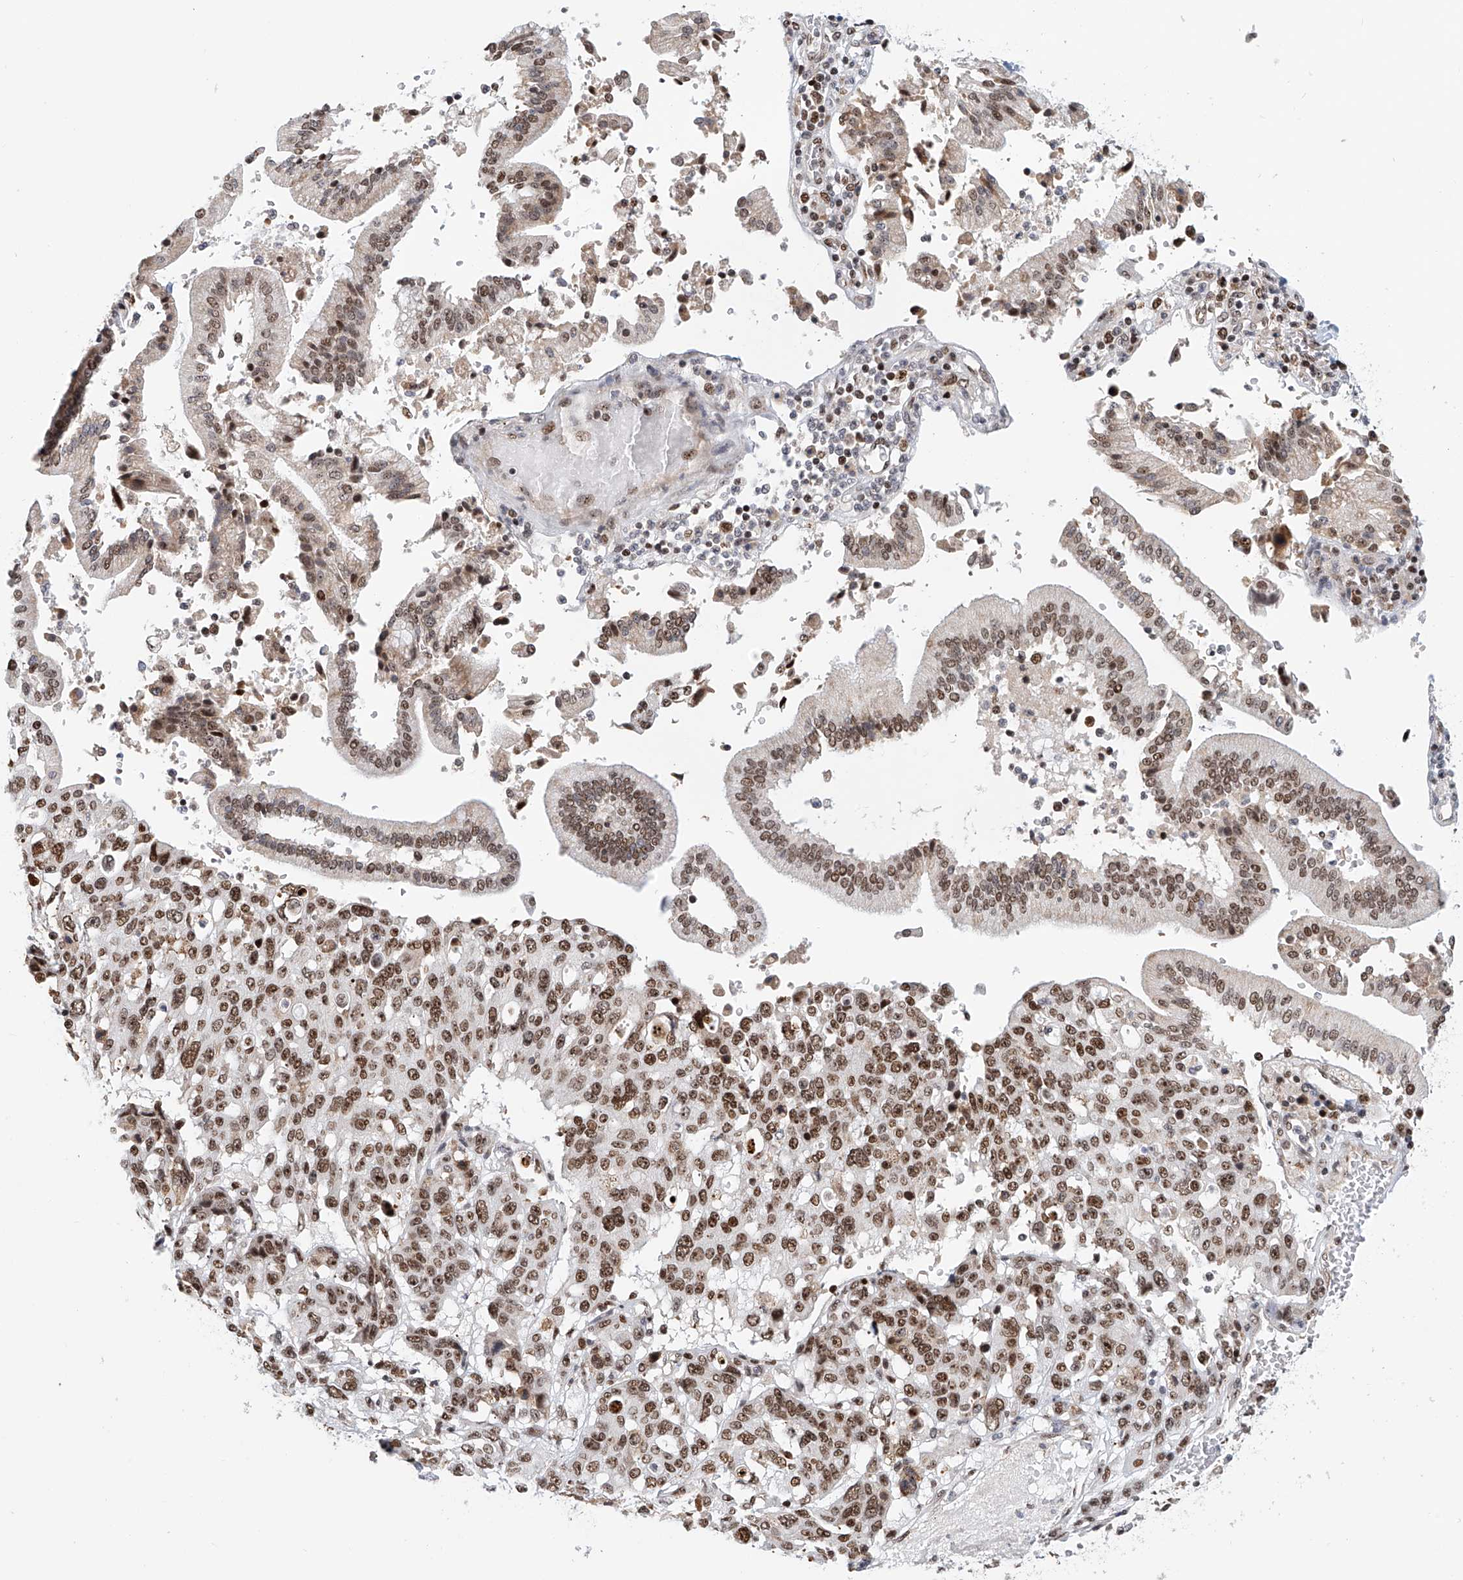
{"staining": {"intensity": "moderate", "quantity": ">75%", "location": "nuclear"}, "tissue": "pancreatic cancer", "cell_type": "Tumor cells", "image_type": "cancer", "snomed": [{"axis": "morphology", "description": "Adenocarcinoma, NOS"}, {"axis": "topography", "description": "Pancreas"}], "caption": "A histopathology image of pancreatic cancer stained for a protein exhibits moderate nuclear brown staining in tumor cells.", "gene": "PRUNE2", "patient": {"sex": "male", "age": 46}}